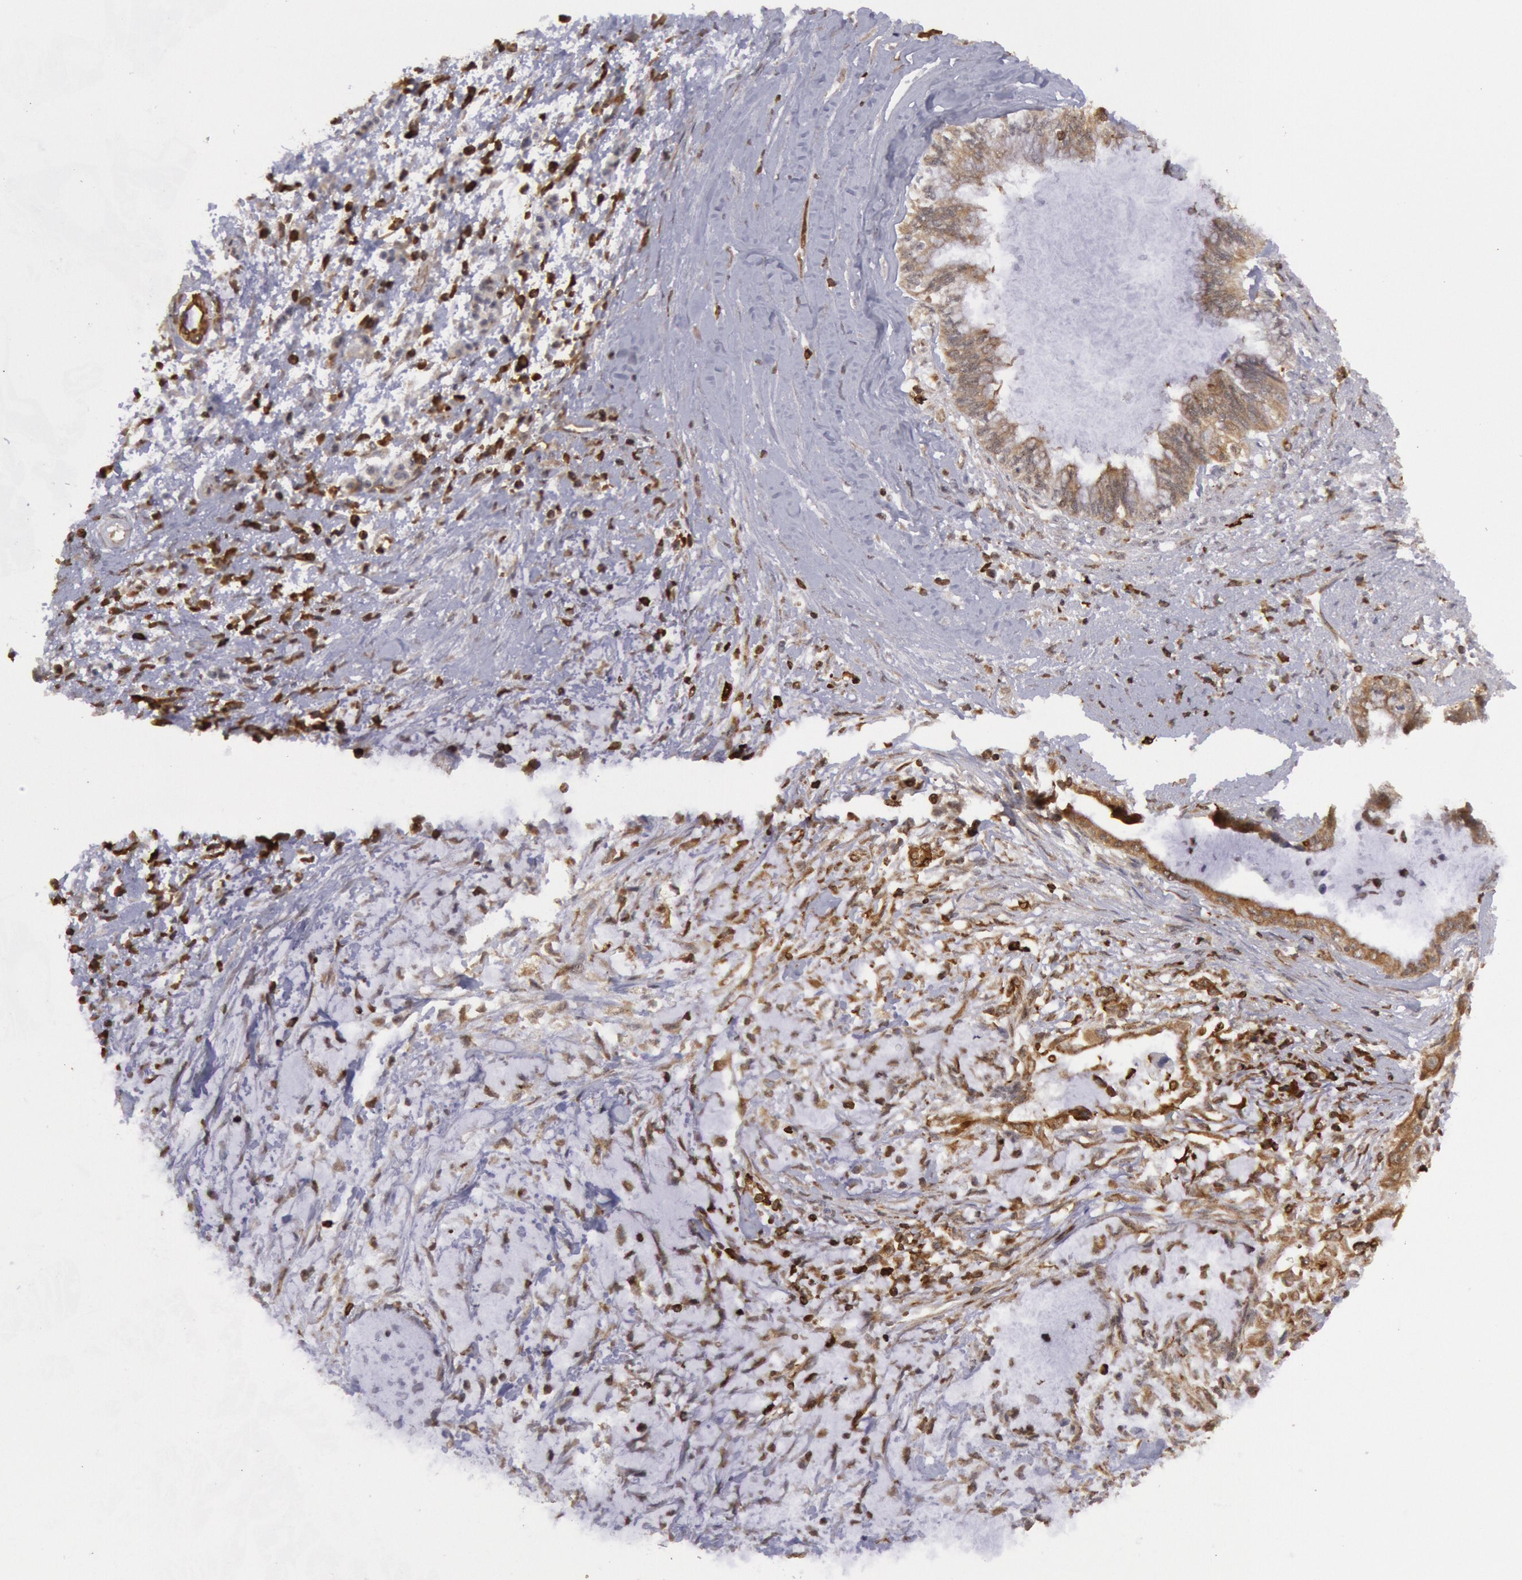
{"staining": {"intensity": "weak", "quantity": "25%-75%", "location": "cytoplasmic/membranous"}, "tissue": "pancreatic cancer", "cell_type": "Tumor cells", "image_type": "cancer", "snomed": [{"axis": "morphology", "description": "Adenocarcinoma, NOS"}, {"axis": "topography", "description": "Pancreas"}], "caption": "Protein staining by IHC displays weak cytoplasmic/membranous staining in approximately 25%-75% of tumor cells in pancreatic adenocarcinoma.", "gene": "TAP2", "patient": {"sex": "female", "age": 64}}